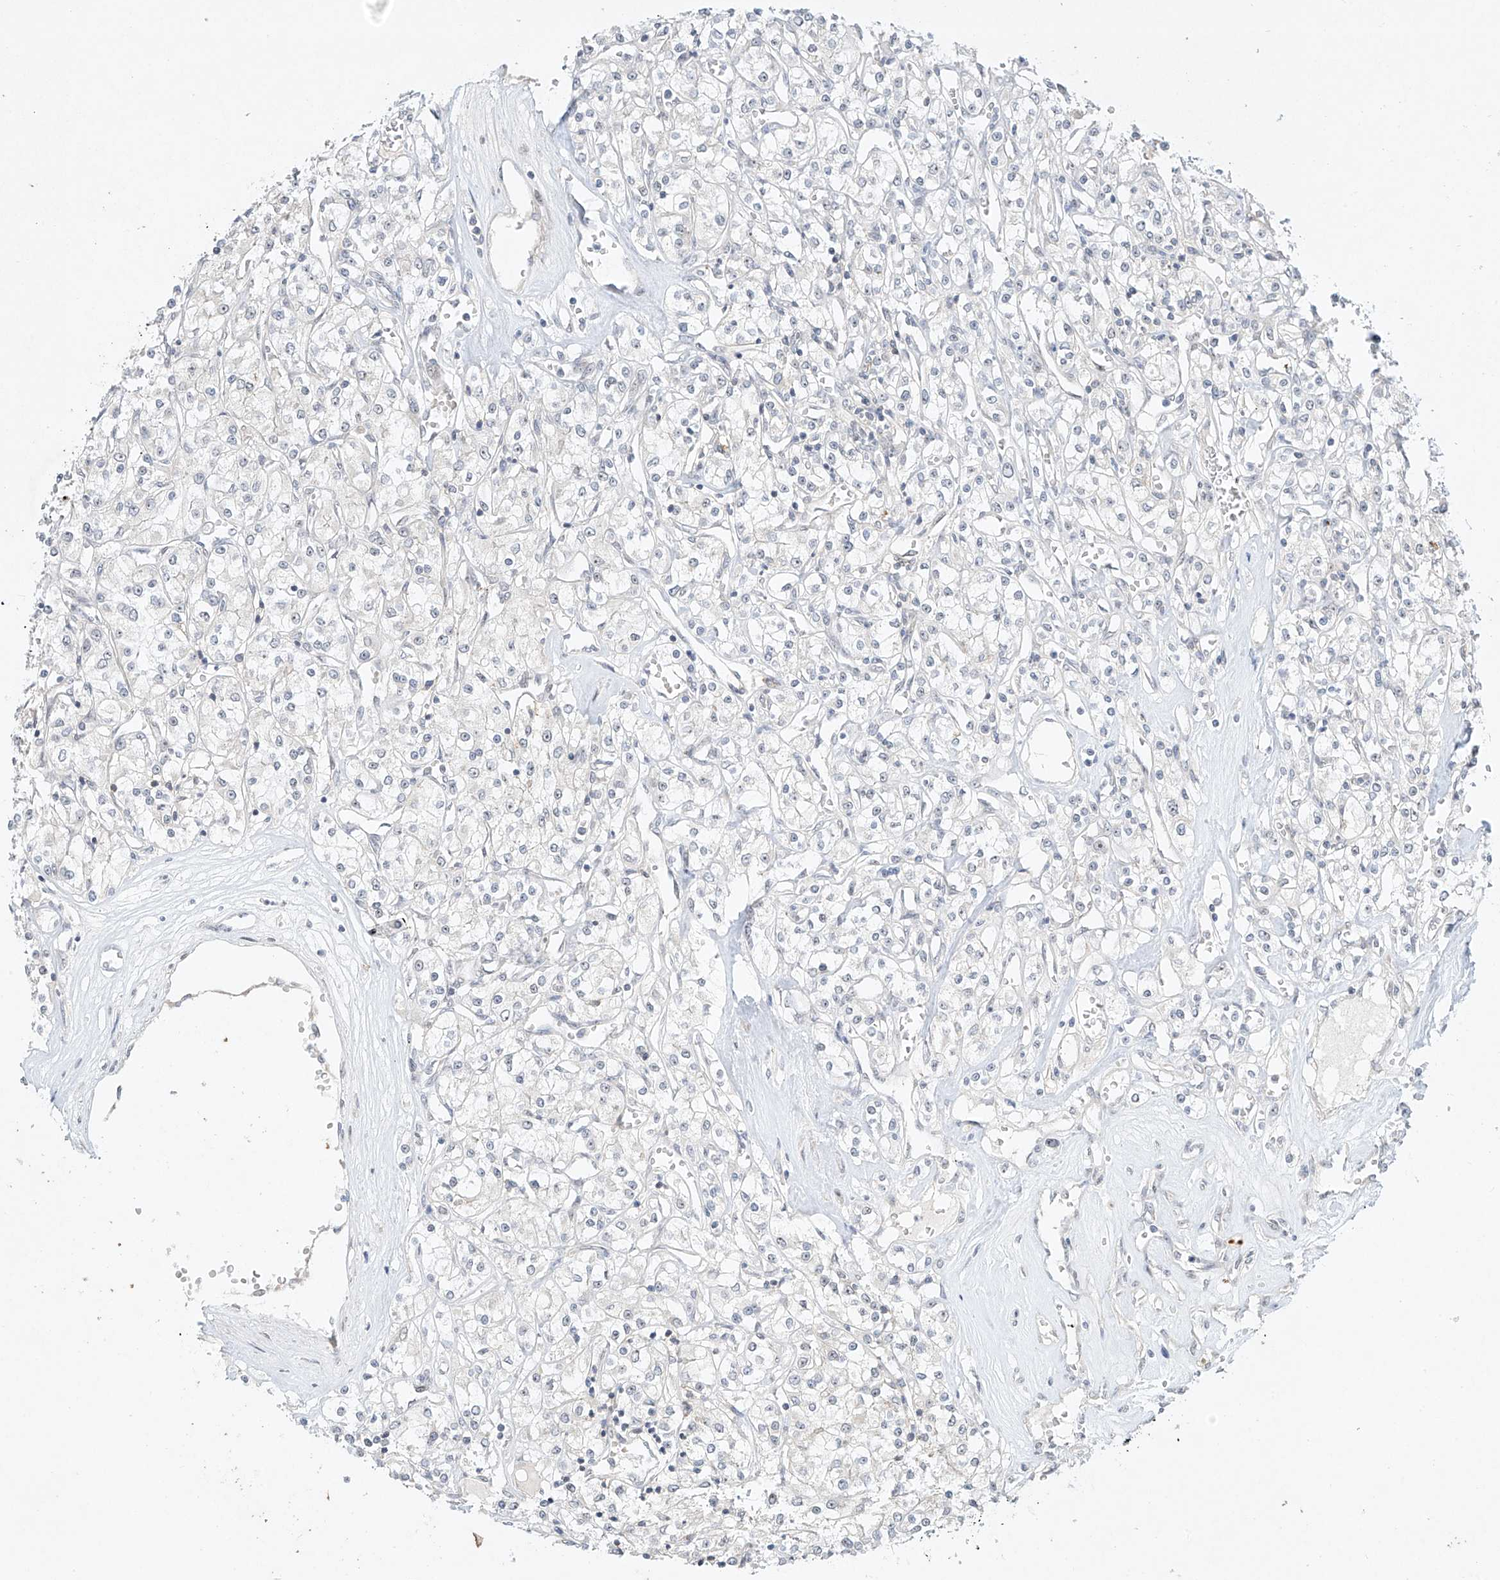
{"staining": {"intensity": "negative", "quantity": "none", "location": "none"}, "tissue": "renal cancer", "cell_type": "Tumor cells", "image_type": "cancer", "snomed": [{"axis": "morphology", "description": "Adenocarcinoma, NOS"}, {"axis": "topography", "description": "Kidney"}], "caption": "An immunohistochemistry photomicrograph of renal adenocarcinoma is shown. There is no staining in tumor cells of renal adenocarcinoma. (Immunohistochemistry, brightfield microscopy, high magnification).", "gene": "TASP1", "patient": {"sex": "female", "age": 59}}